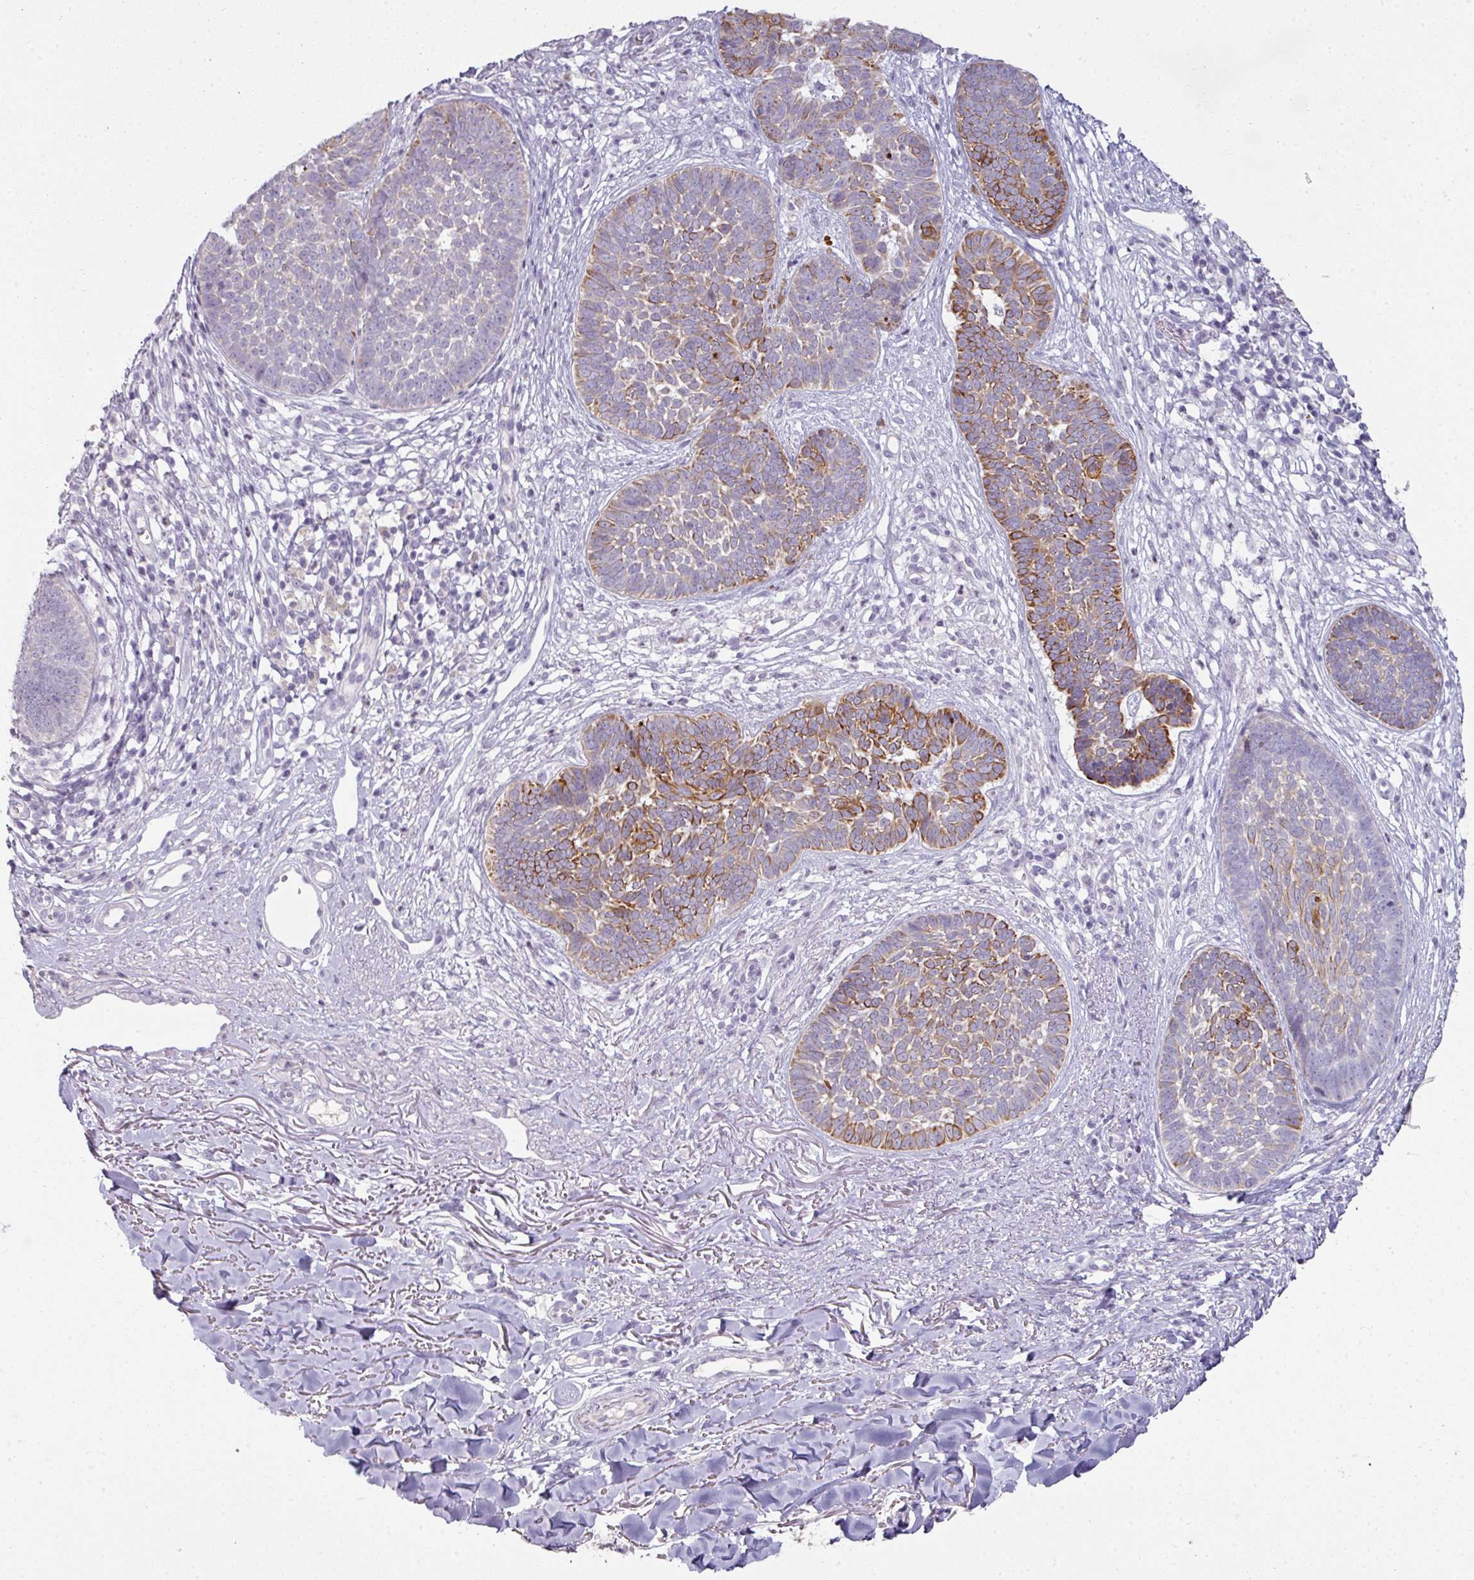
{"staining": {"intensity": "strong", "quantity": "25%-75%", "location": "cytoplasmic/membranous"}, "tissue": "skin cancer", "cell_type": "Tumor cells", "image_type": "cancer", "snomed": [{"axis": "morphology", "description": "Basal cell carcinoma"}, {"axis": "topography", "description": "Skin"}, {"axis": "topography", "description": "Skin of neck"}, {"axis": "topography", "description": "Skin of shoulder"}, {"axis": "topography", "description": "Skin of back"}], "caption": "A photomicrograph of basal cell carcinoma (skin) stained for a protein demonstrates strong cytoplasmic/membranous brown staining in tumor cells.", "gene": "GTF2H3", "patient": {"sex": "male", "age": 80}}